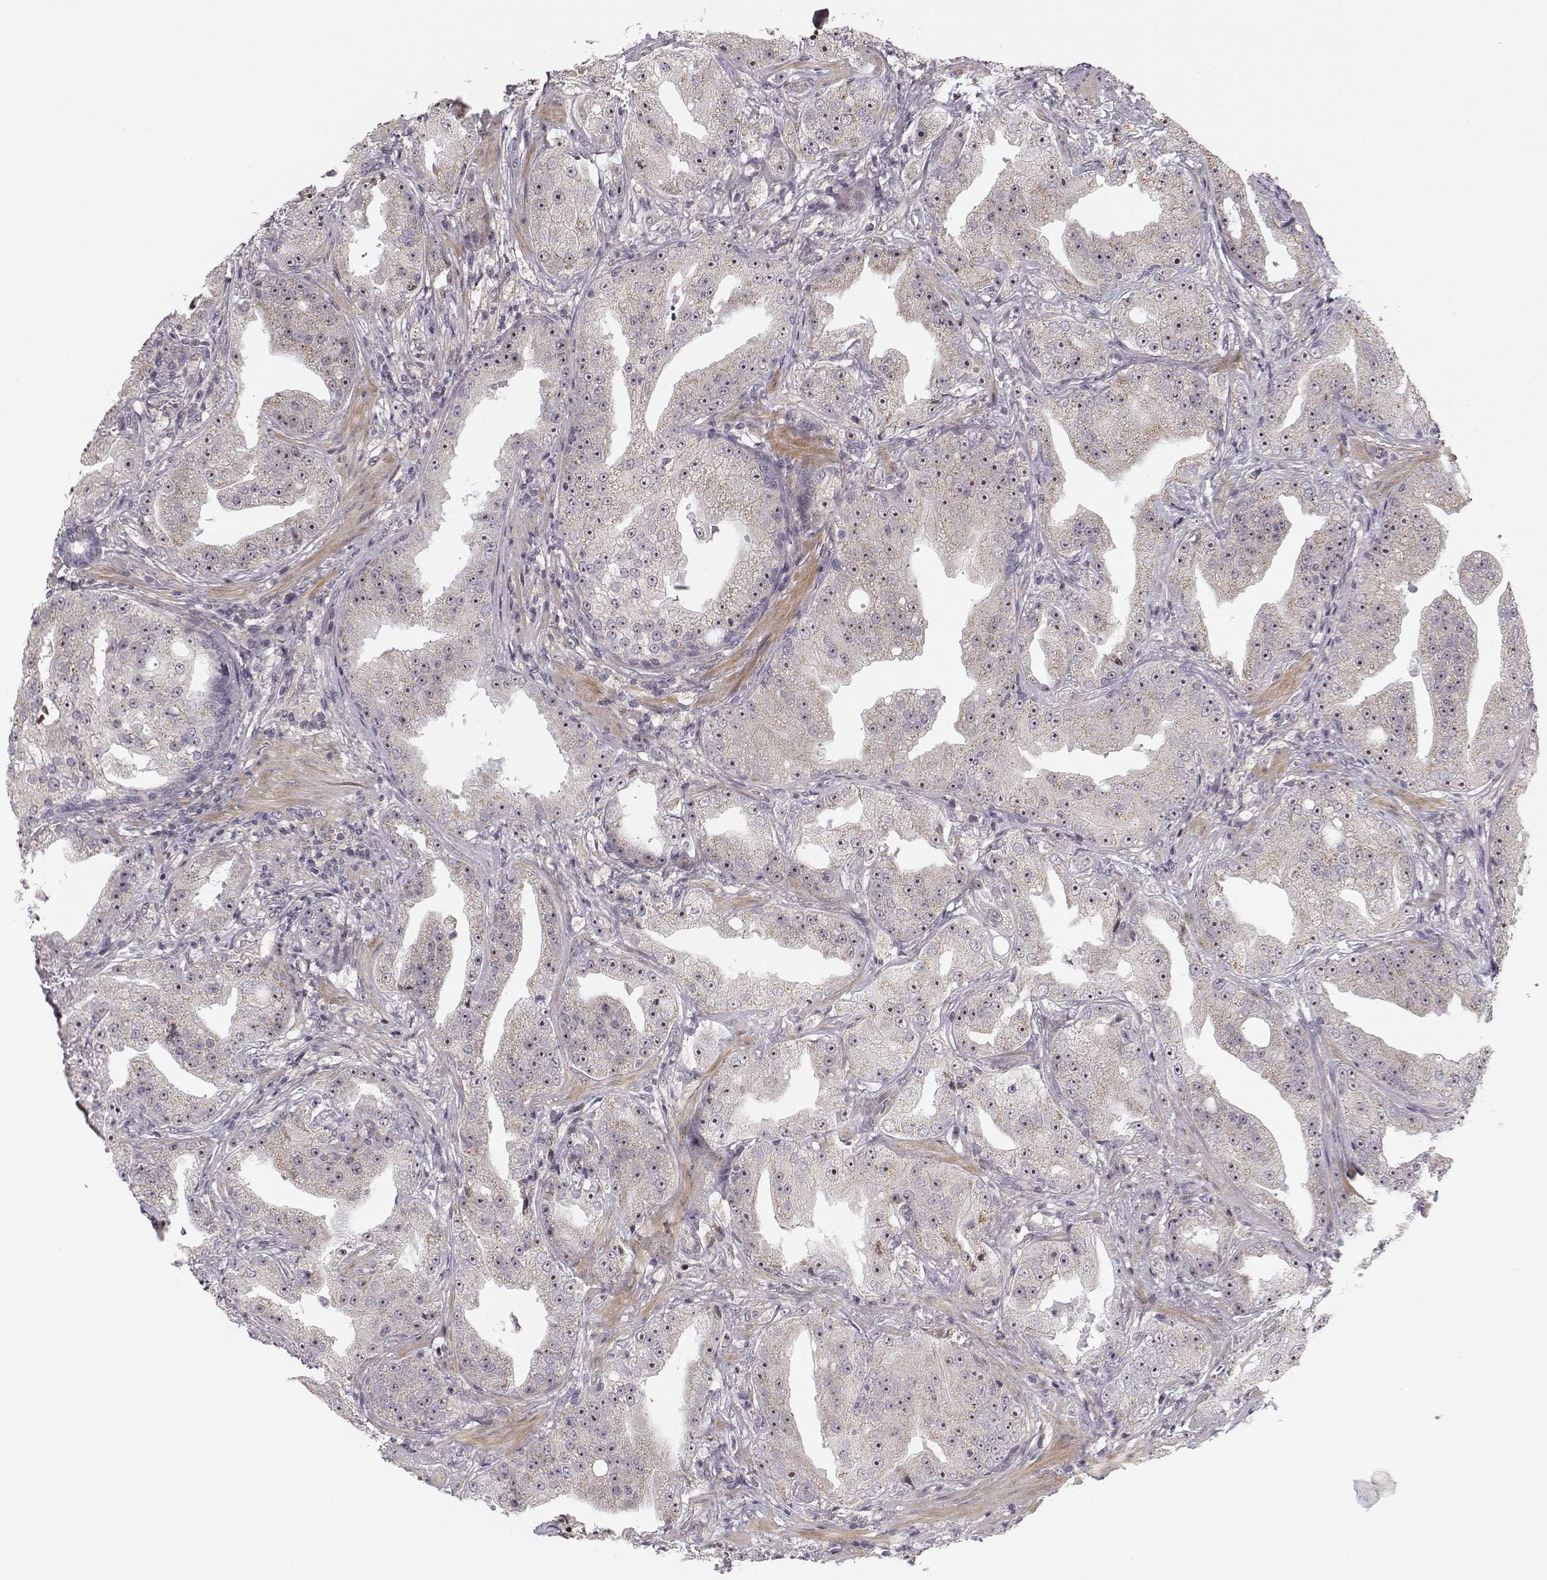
{"staining": {"intensity": "weak", "quantity": ">75%", "location": "nuclear"}, "tissue": "prostate cancer", "cell_type": "Tumor cells", "image_type": "cancer", "snomed": [{"axis": "morphology", "description": "Adenocarcinoma, Low grade"}, {"axis": "topography", "description": "Prostate"}], "caption": "A high-resolution micrograph shows IHC staining of prostate cancer, which reveals weak nuclear positivity in about >75% of tumor cells.", "gene": "MED12L", "patient": {"sex": "male", "age": 62}}